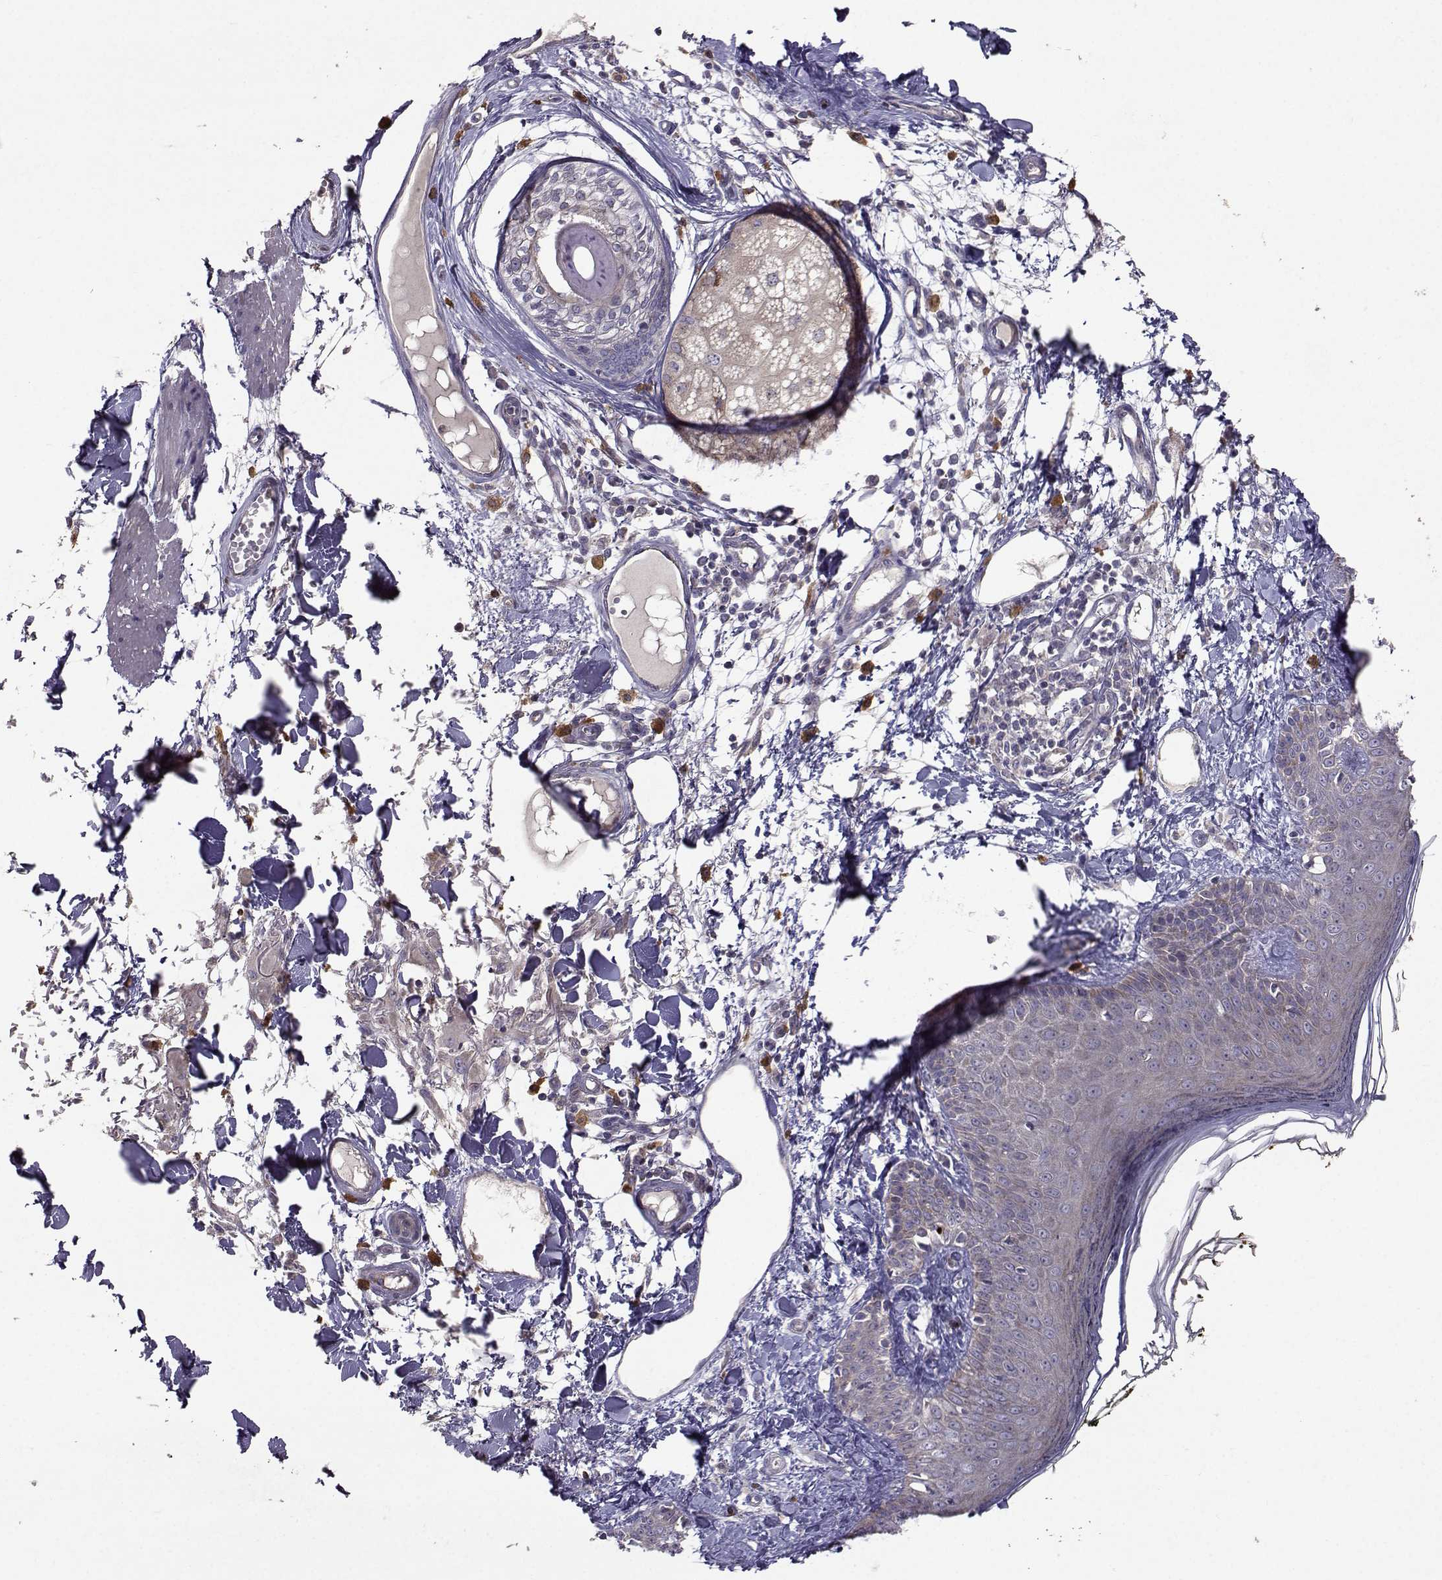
{"staining": {"intensity": "negative", "quantity": "none", "location": "none"}, "tissue": "skin", "cell_type": "Fibroblasts", "image_type": "normal", "snomed": [{"axis": "morphology", "description": "Normal tissue, NOS"}, {"axis": "topography", "description": "Skin"}], "caption": "The image reveals no staining of fibroblasts in unremarkable skin.", "gene": "STXBP5", "patient": {"sex": "male", "age": 76}}